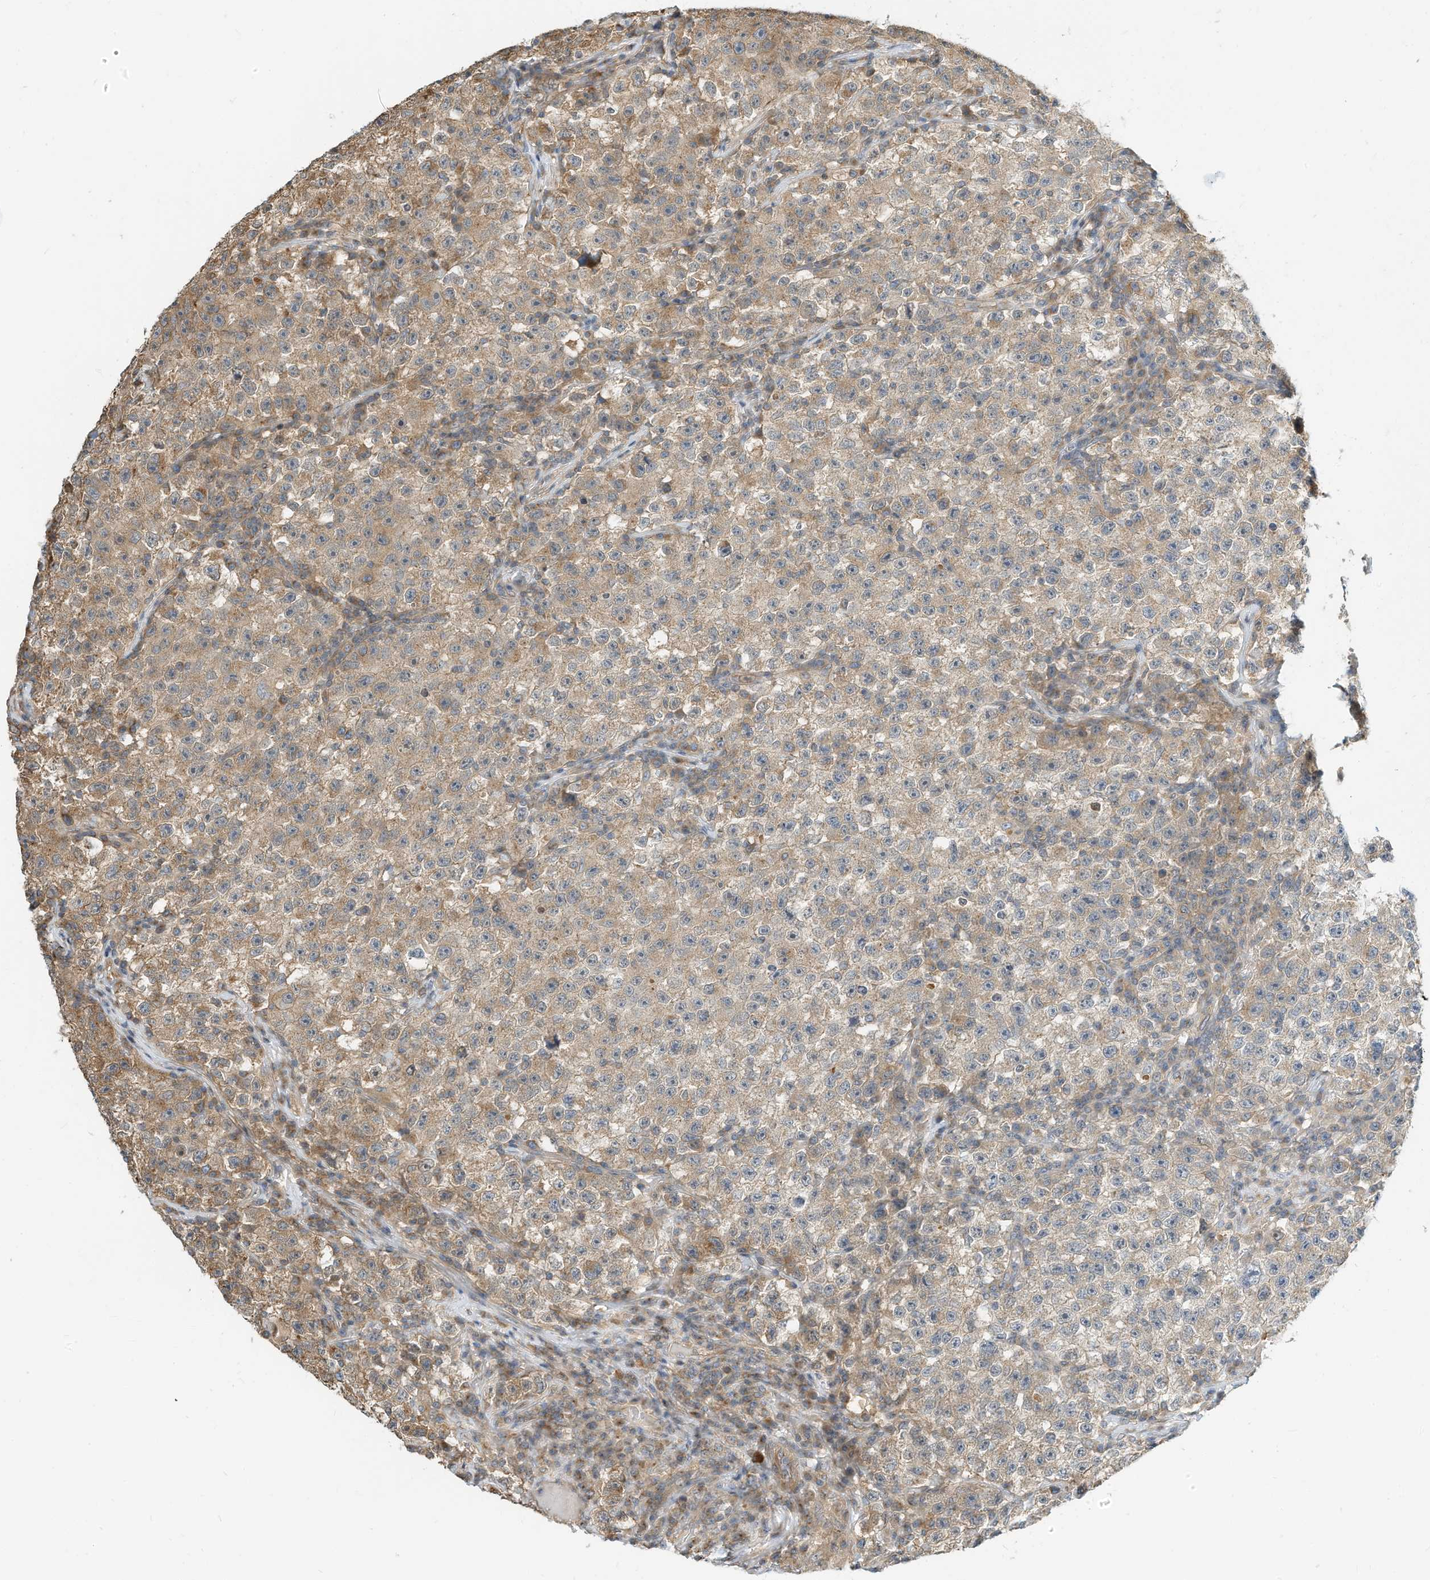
{"staining": {"intensity": "weak", "quantity": "25%-75%", "location": "cytoplasmic/membranous"}, "tissue": "testis cancer", "cell_type": "Tumor cells", "image_type": "cancer", "snomed": [{"axis": "morphology", "description": "Seminoma, NOS"}, {"axis": "topography", "description": "Testis"}], "caption": "High-power microscopy captured an immunohistochemistry photomicrograph of seminoma (testis), revealing weak cytoplasmic/membranous expression in about 25%-75% of tumor cells. Ihc stains the protein of interest in brown and the nuclei are stained blue.", "gene": "OFD1", "patient": {"sex": "male", "age": 22}}